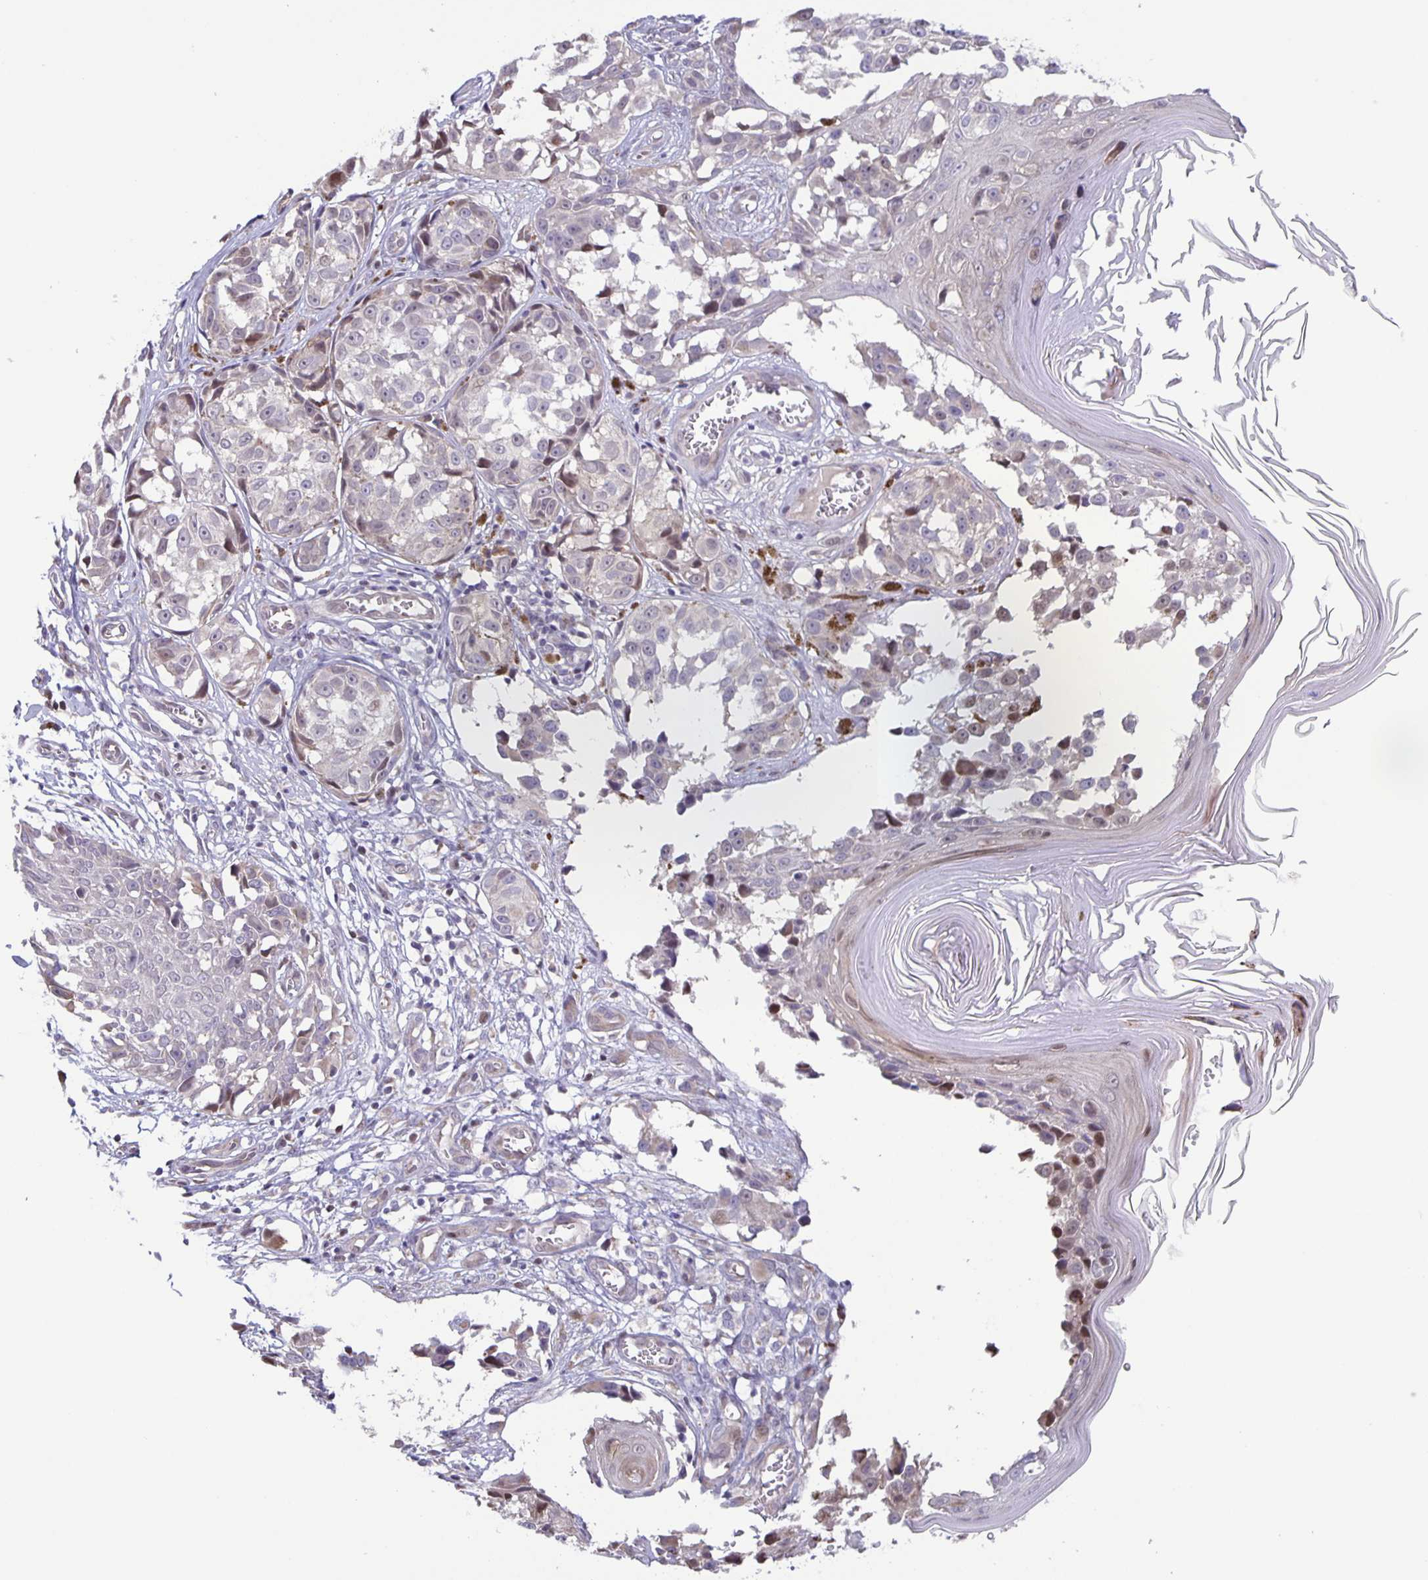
{"staining": {"intensity": "negative", "quantity": "none", "location": "none"}, "tissue": "melanoma", "cell_type": "Tumor cells", "image_type": "cancer", "snomed": [{"axis": "morphology", "description": "Malignant melanoma, NOS"}, {"axis": "topography", "description": "Skin"}], "caption": "The micrograph reveals no staining of tumor cells in melanoma.", "gene": "MAPK12", "patient": {"sex": "male", "age": 73}}